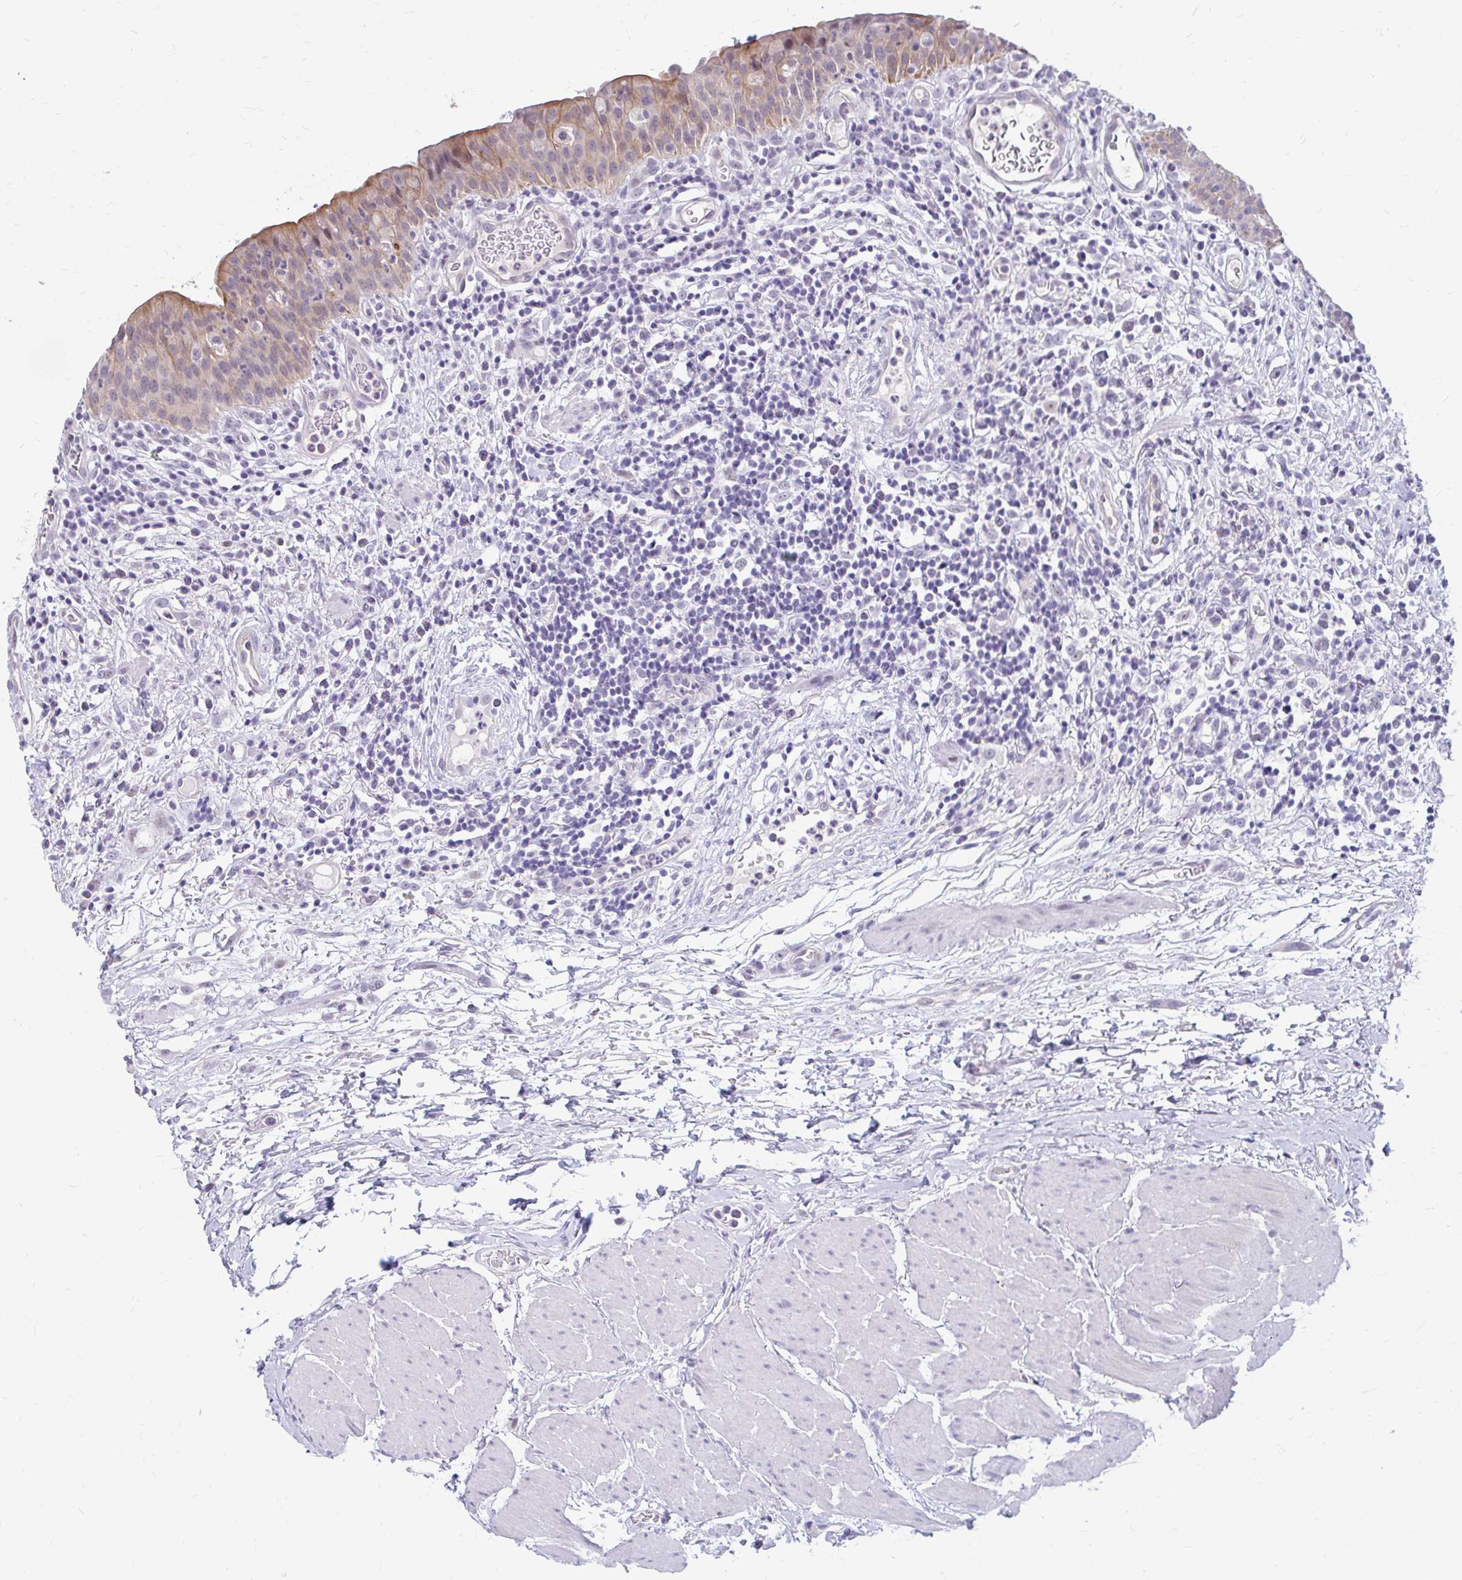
{"staining": {"intensity": "moderate", "quantity": "<25%", "location": "cytoplasmic/membranous,nuclear"}, "tissue": "urinary bladder", "cell_type": "Urothelial cells", "image_type": "normal", "snomed": [{"axis": "morphology", "description": "Normal tissue, NOS"}, {"axis": "morphology", "description": "Inflammation, NOS"}, {"axis": "topography", "description": "Urinary bladder"}], "caption": "A histopathology image showing moderate cytoplasmic/membranous,nuclear staining in approximately <25% of urothelial cells in benign urinary bladder, as visualized by brown immunohistochemical staining.", "gene": "RGS16", "patient": {"sex": "male", "age": 57}}